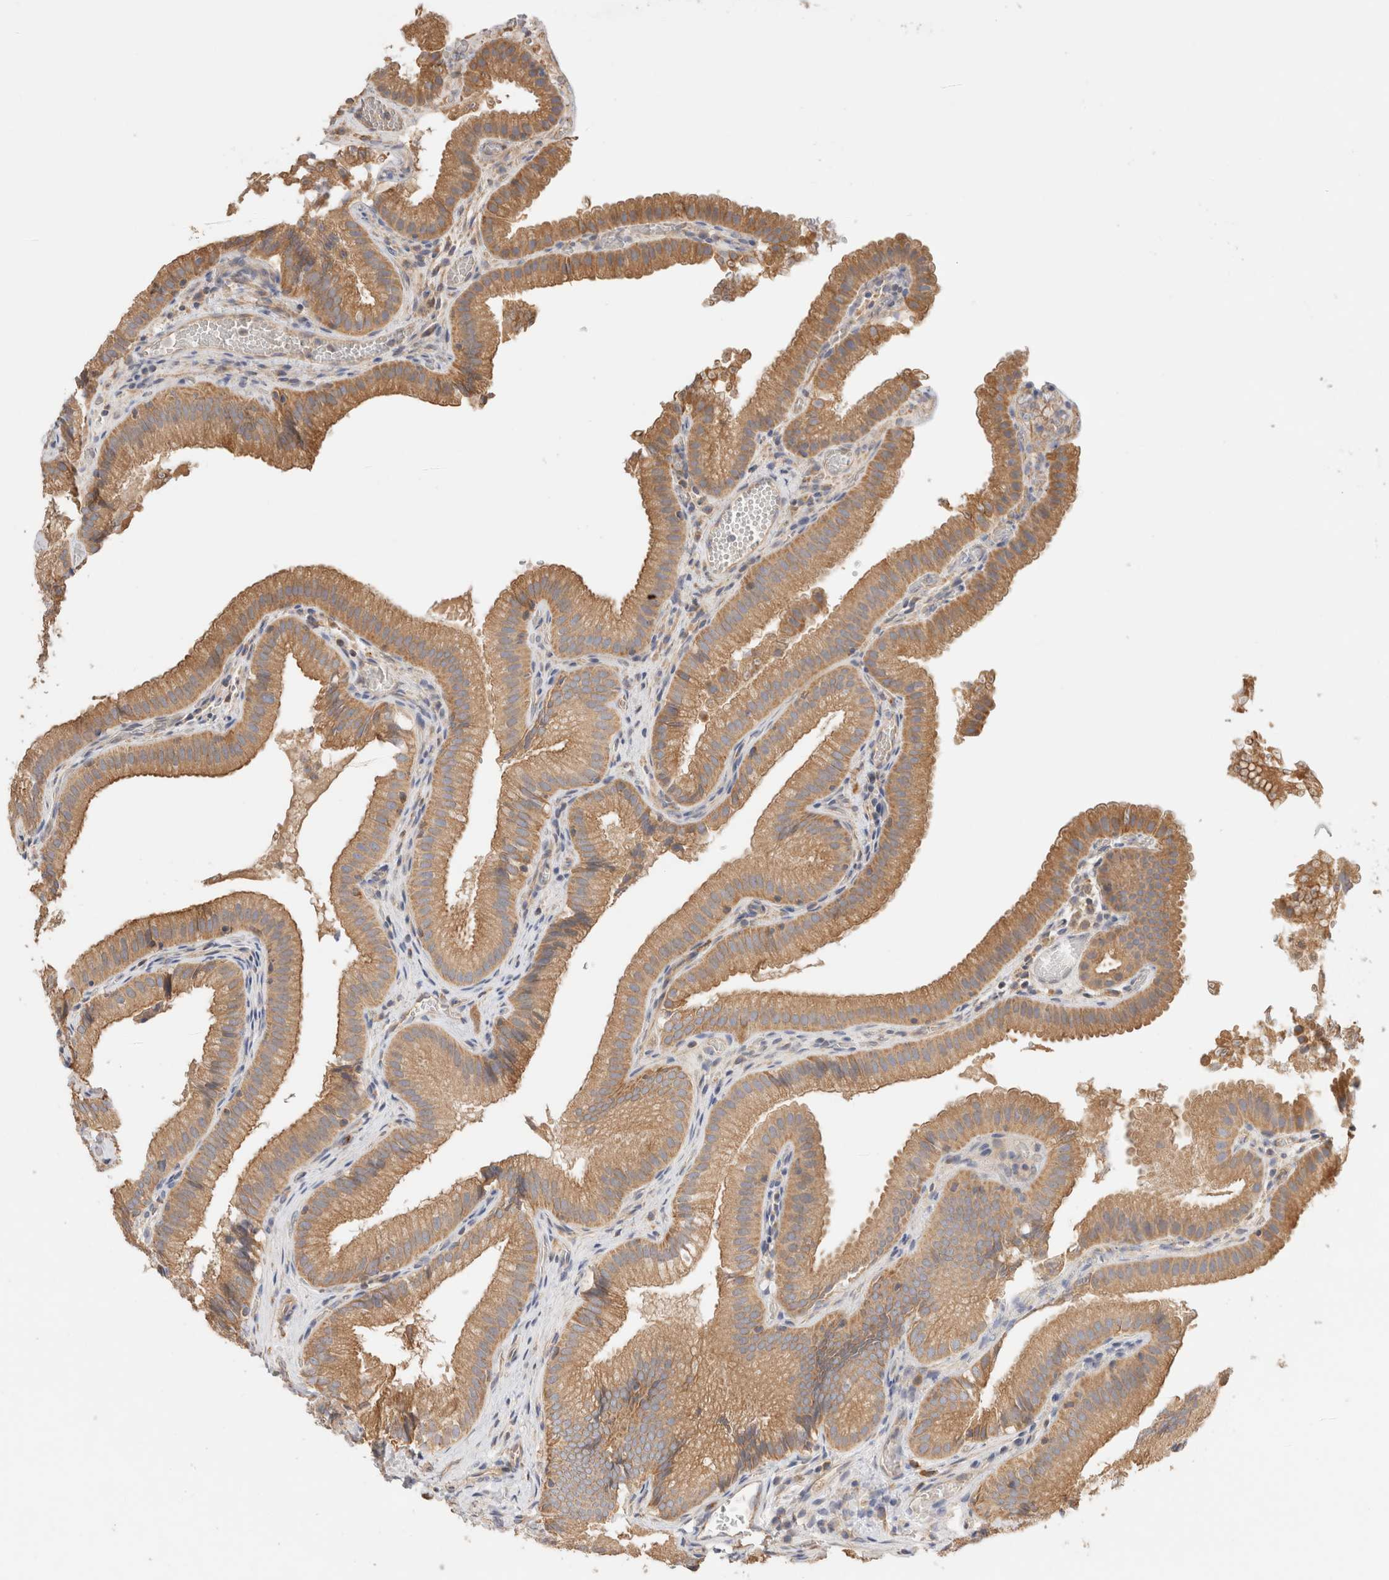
{"staining": {"intensity": "moderate", "quantity": ">75%", "location": "cytoplasmic/membranous"}, "tissue": "gallbladder", "cell_type": "Glandular cells", "image_type": "normal", "snomed": [{"axis": "morphology", "description": "Normal tissue, NOS"}, {"axis": "topography", "description": "Gallbladder"}], "caption": "A brown stain labels moderate cytoplasmic/membranous positivity of a protein in glandular cells of benign gallbladder. (Brightfield microscopy of DAB IHC at high magnification).", "gene": "B3GNTL1", "patient": {"sex": "female", "age": 30}}